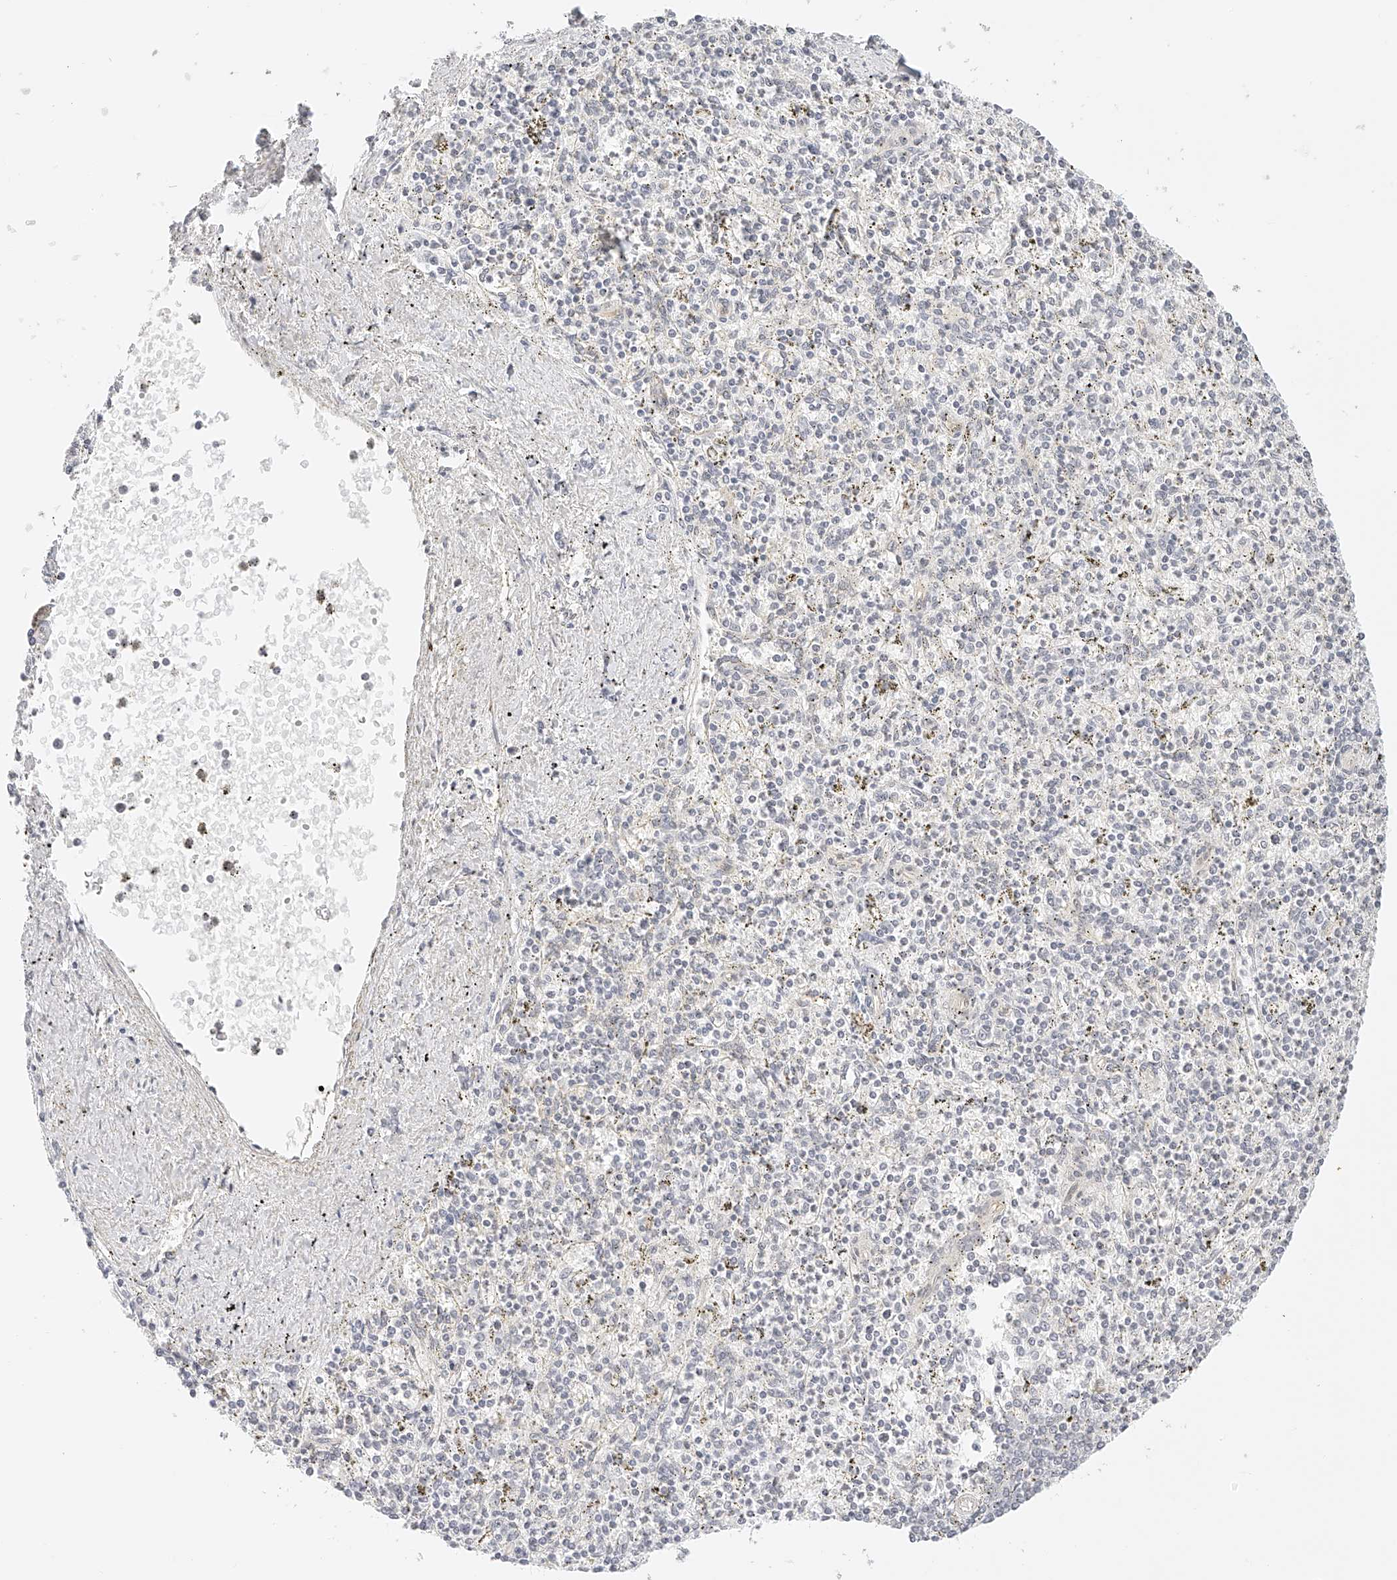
{"staining": {"intensity": "negative", "quantity": "none", "location": "none"}, "tissue": "spleen", "cell_type": "Cells in red pulp", "image_type": "normal", "snomed": [{"axis": "morphology", "description": "Normal tissue, NOS"}, {"axis": "topography", "description": "Spleen"}], "caption": "The image demonstrates no staining of cells in red pulp in unremarkable spleen.", "gene": "ZFP69", "patient": {"sex": "male", "age": 72}}